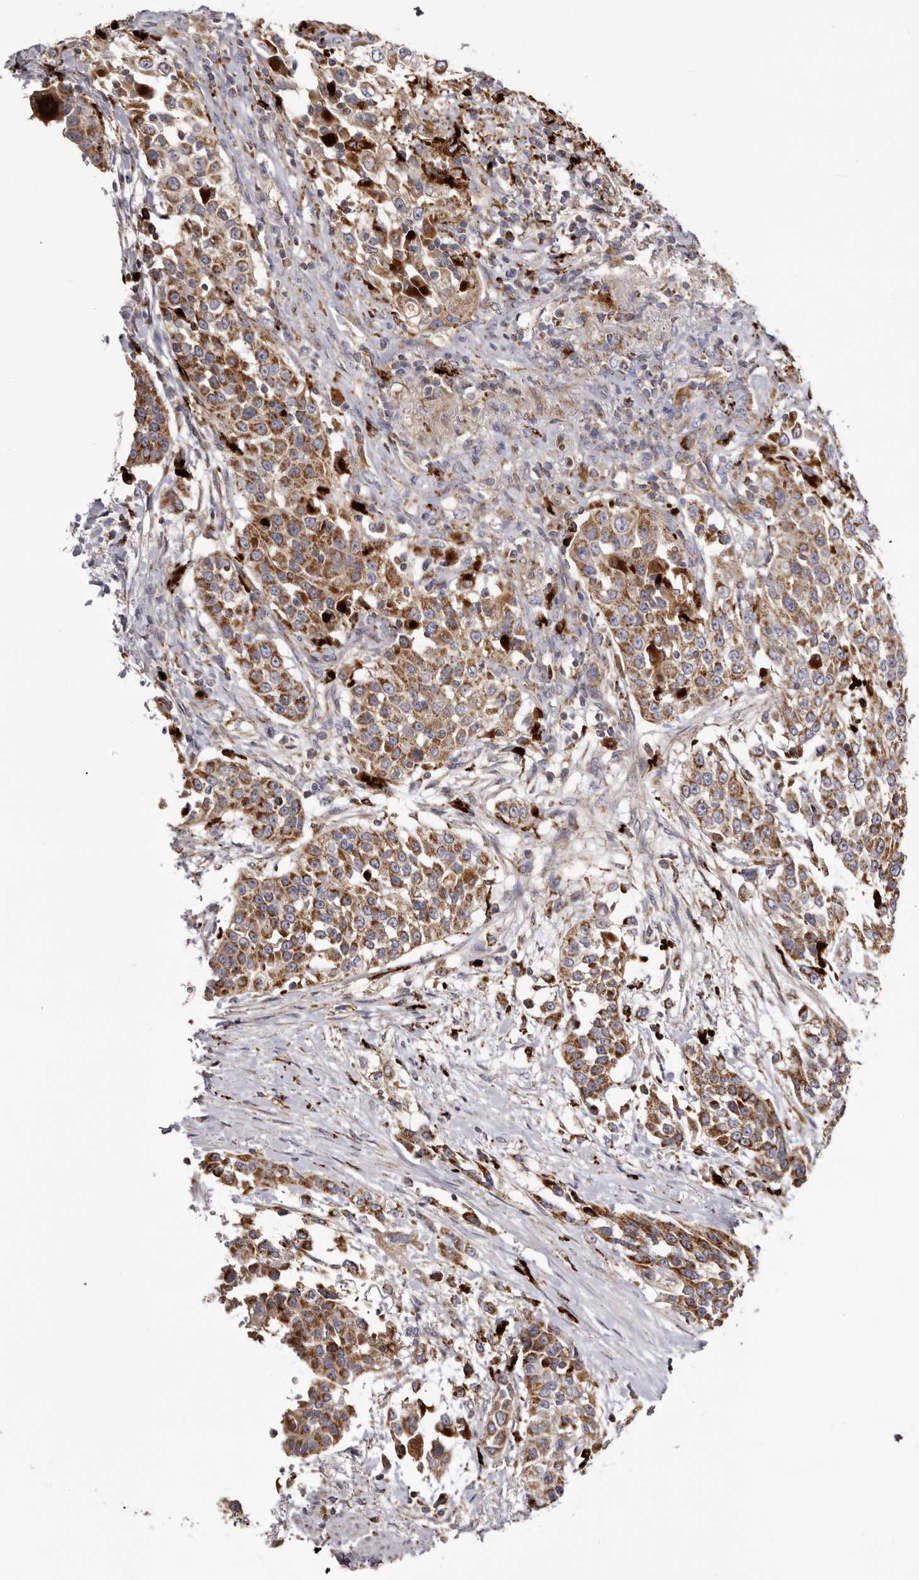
{"staining": {"intensity": "moderate", "quantity": ">75%", "location": "cytoplasmic/membranous"}, "tissue": "urothelial cancer", "cell_type": "Tumor cells", "image_type": "cancer", "snomed": [{"axis": "morphology", "description": "Urothelial carcinoma, High grade"}, {"axis": "topography", "description": "Urinary bladder"}], "caption": "Protein expression analysis of human urothelial cancer reveals moderate cytoplasmic/membranous positivity in about >75% of tumor cells. (brown staining indicates protein expression, while blue staining denotes nuclei).", "gene": "MECR", "patient": {"sex": "female", "age": 80}}